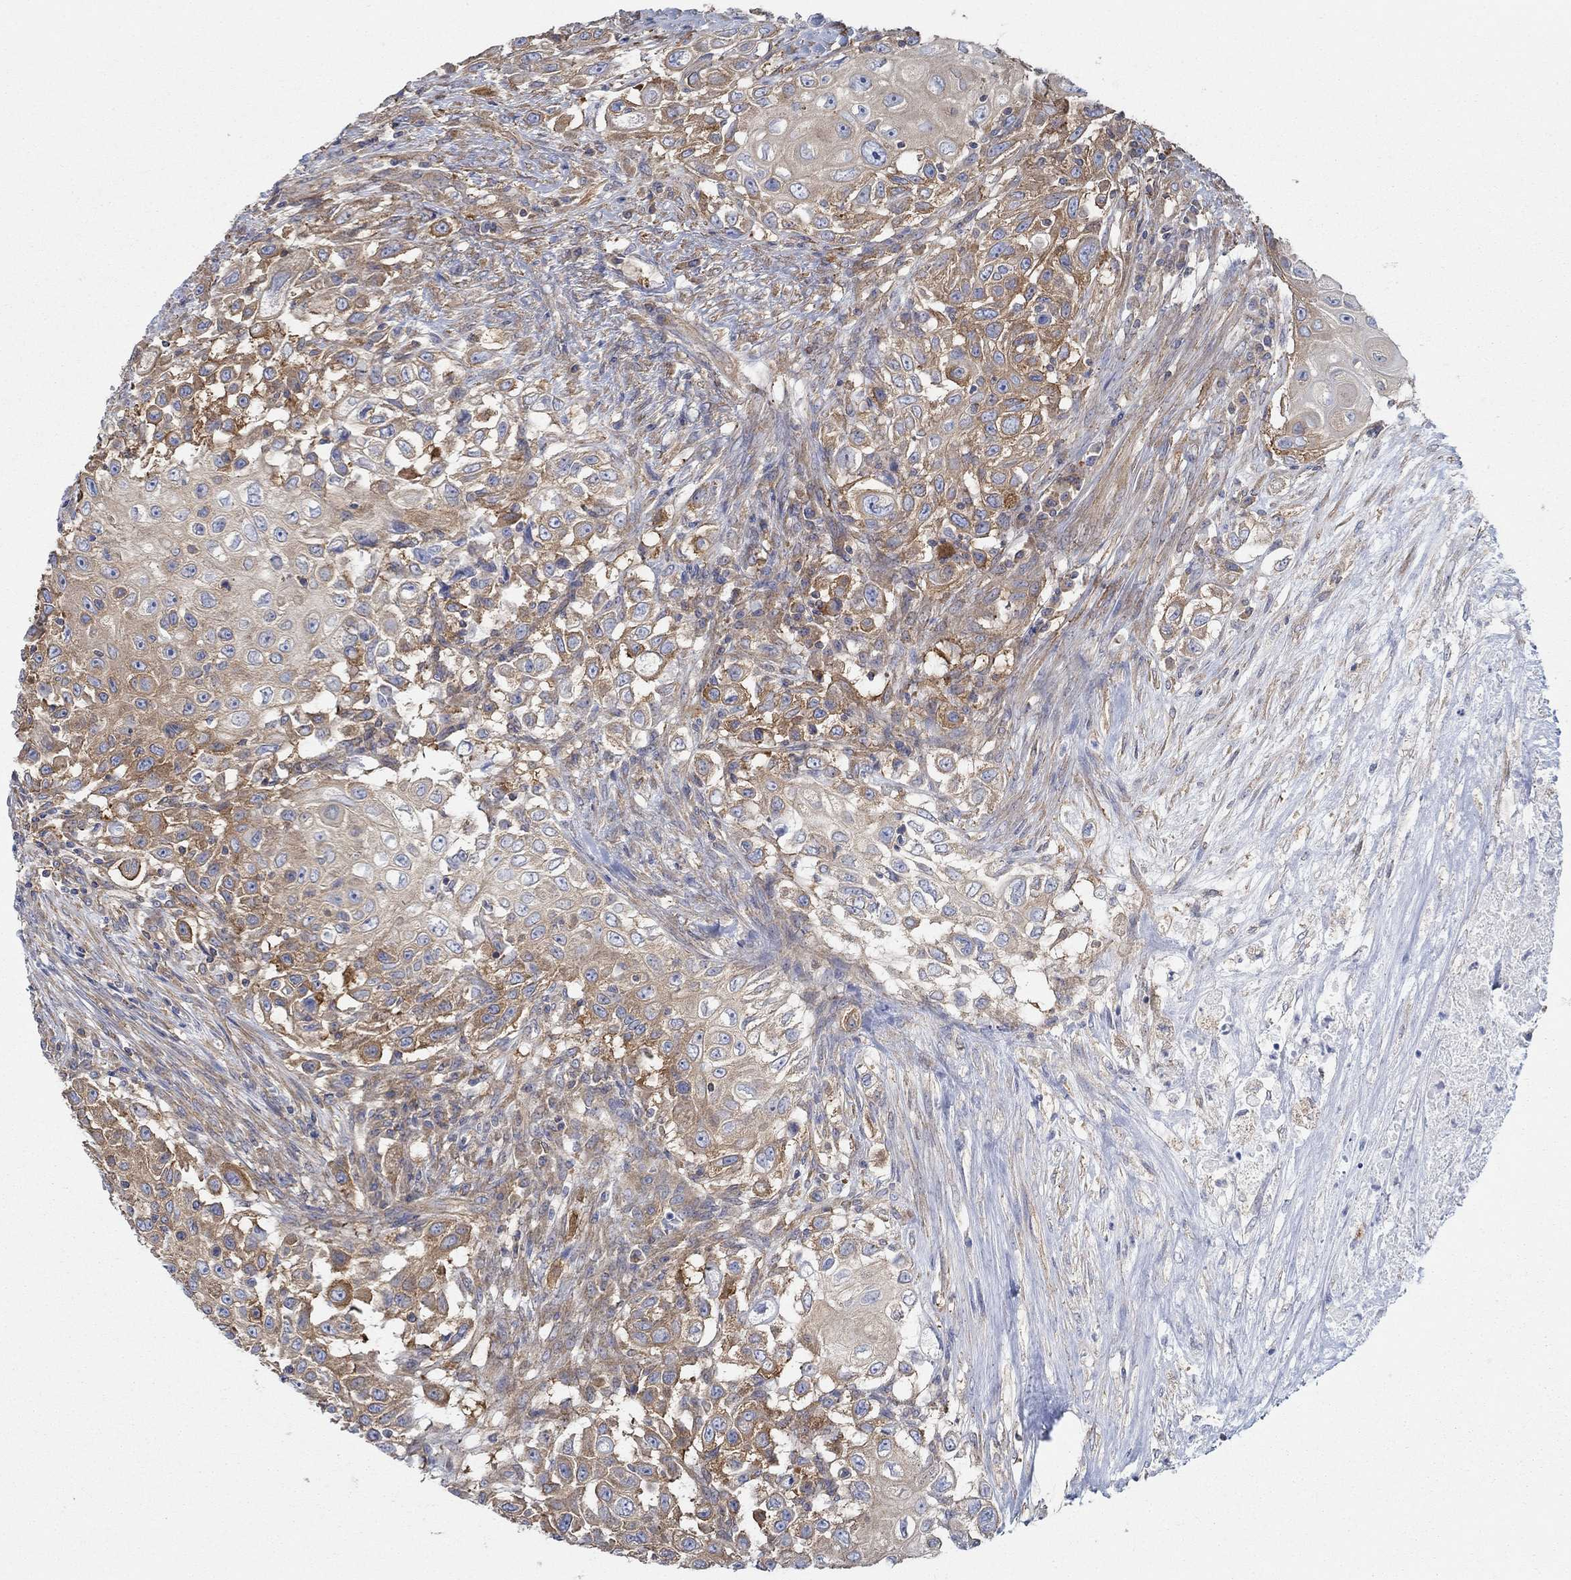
{"staining": {"intensity": "moderate", "quantity": ">75%", "location": "cytoplasmic/membranous"}, "tissue": "urothelial cancer", "cell_type": "Tumor cells", "image_type": "cancer", "snomed": [{"axis": "morphology", "description": "Urothelial carcinoma, High grade"}, {"axis": "topography", "description": "Urinary bladder"}], "caption": "Brown immunohistochemical staining in human urothelial carcinoma (high-grade) reveals moderate cytoplasmic/membranous positivity in approximately >75% of tumor cells.", "gene": "SPAG9", "patient": {"sex": "female", "age": 56}}